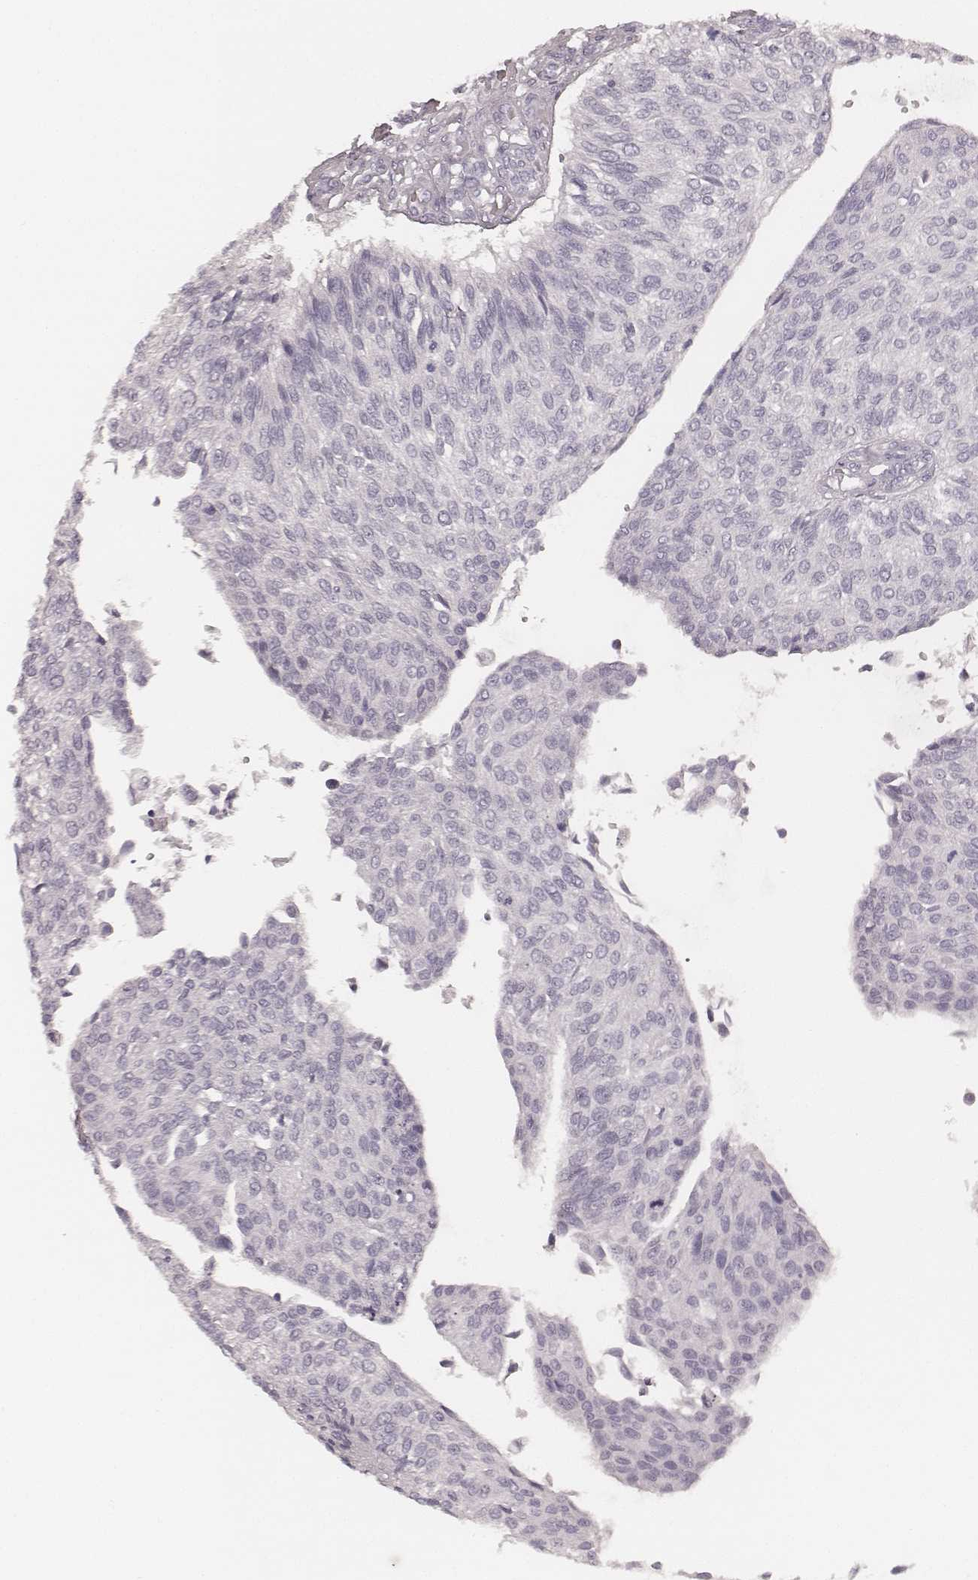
{"staining": {"intensity": "negative", "quantity": "none", "location": "none"}, "tissue": "urothelial cancer", "cell_type": "Tumor cells", "image_type": "cancer", "snomed": [{"axis": "morphology", "description": "Urothelial carcinoma, NOS"}, {"axis": "topography", "description": "Urinary bladder"}], "caption": "Tumor cells show no significant expression in urothelial cancer.", "gene": "KRT72", "patient": {"sex": "male", "age": 55}}